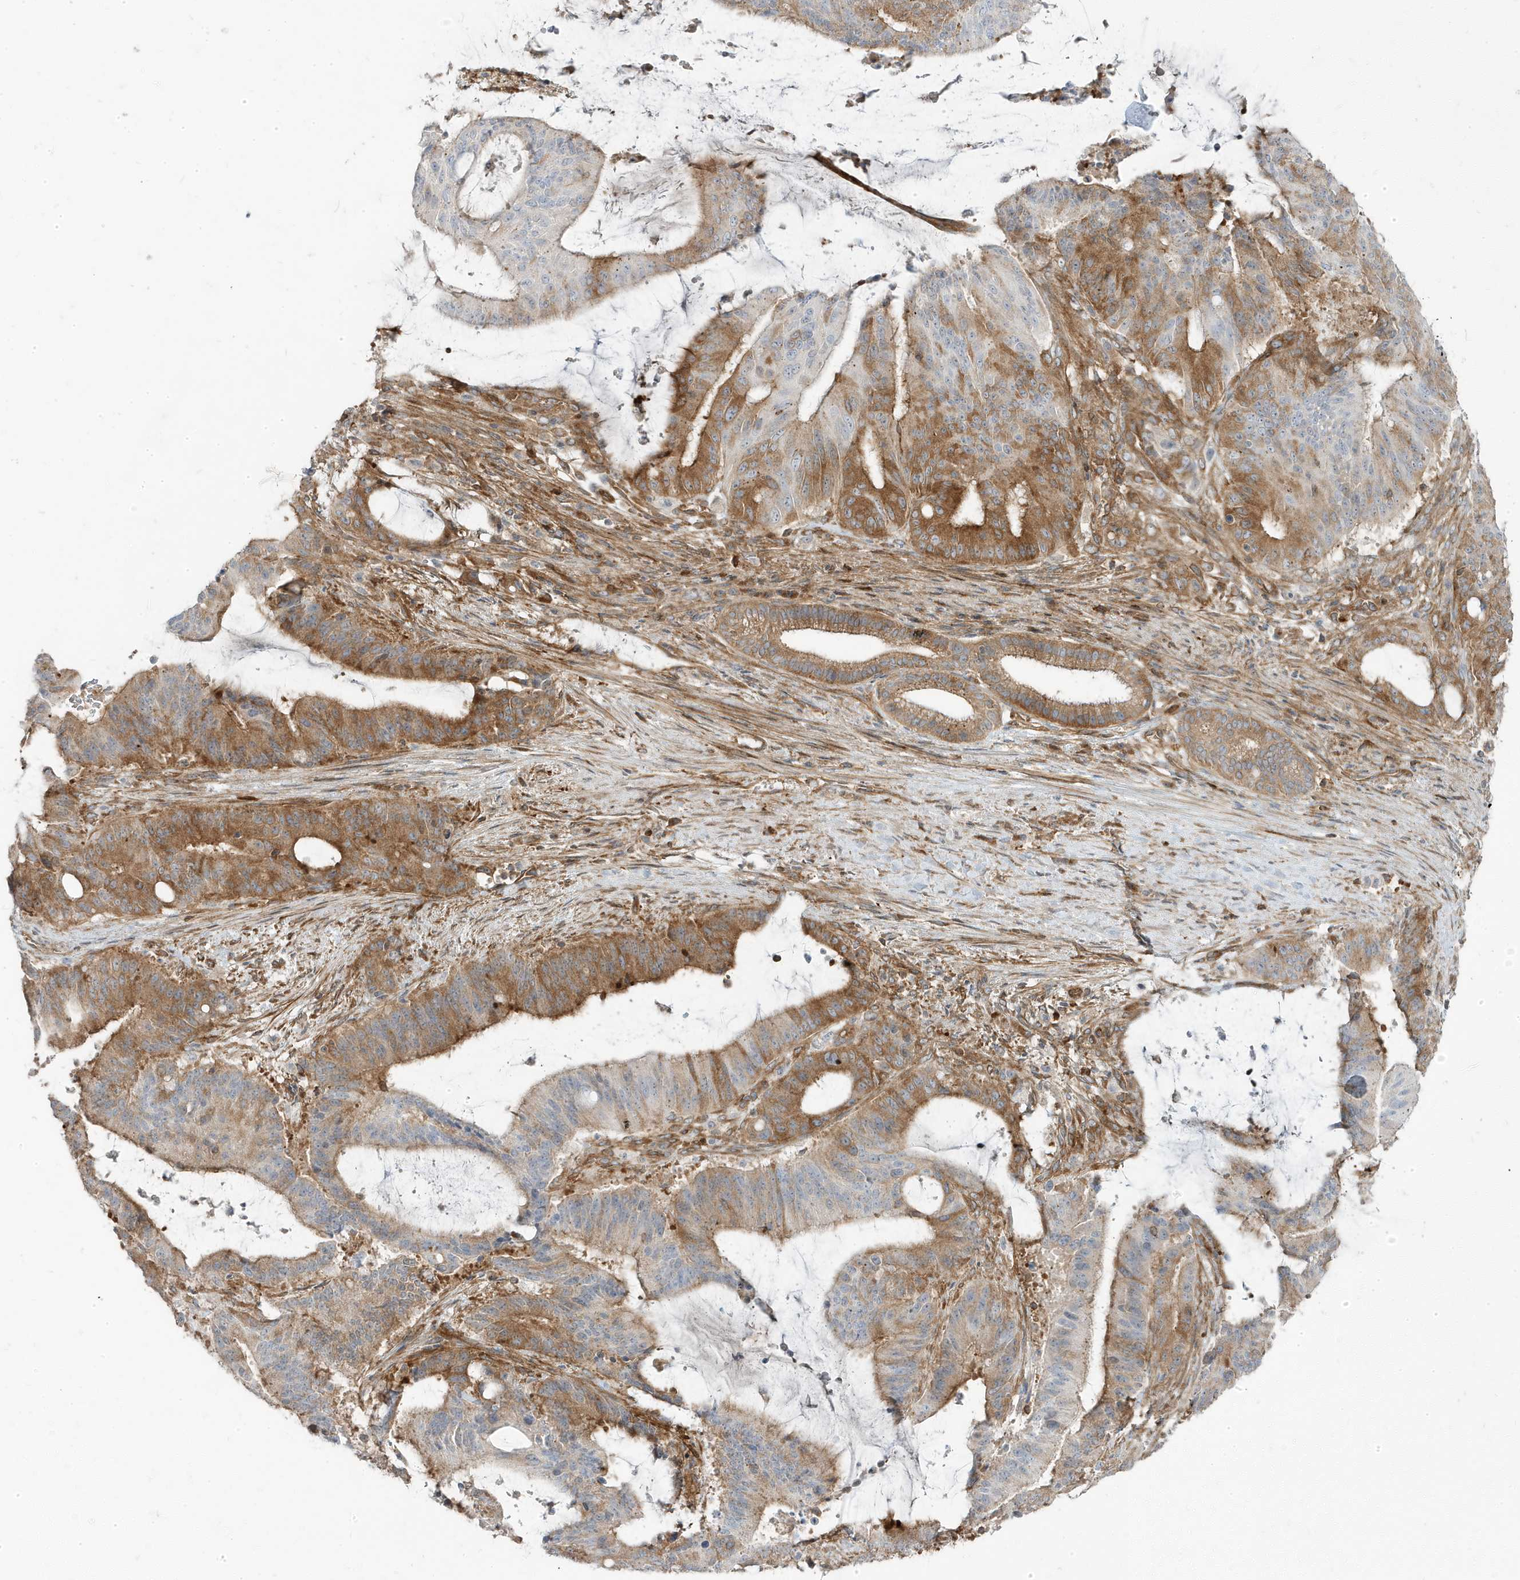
{"staining": {"intensity": "moderate", "quantity": "25%-75%", "location": "cytoplasmic/membranous"}, "tissue": "liver cancer", "cell_type": "Tumor cells", "image_type": "cancer", "snomed": [{"axis": "morphology", "description": "Normal tissue, NOS"}, {"axis": "morphology", "description": "Cholangiocarcinoma"}, {"axis": "topography", "description": "Liver"}, {"axis": "topography", "description": "Peripheral nerve tissue"}], "caption": "Immunohistochemistry (DAB (3,3'-diaminobenzidine)) staining of liver cholangiocarcinoma exhibits moderate cytoplasmic/membranous protein positivity in approximately 25%-75% of tumor cells. The staining was performed using DAB, with brown indicating positive protein expression. Nuclei are stained blue with hematoxylin.", "gene": "STAM", "patient": {"sex": "female", "age": 73}}